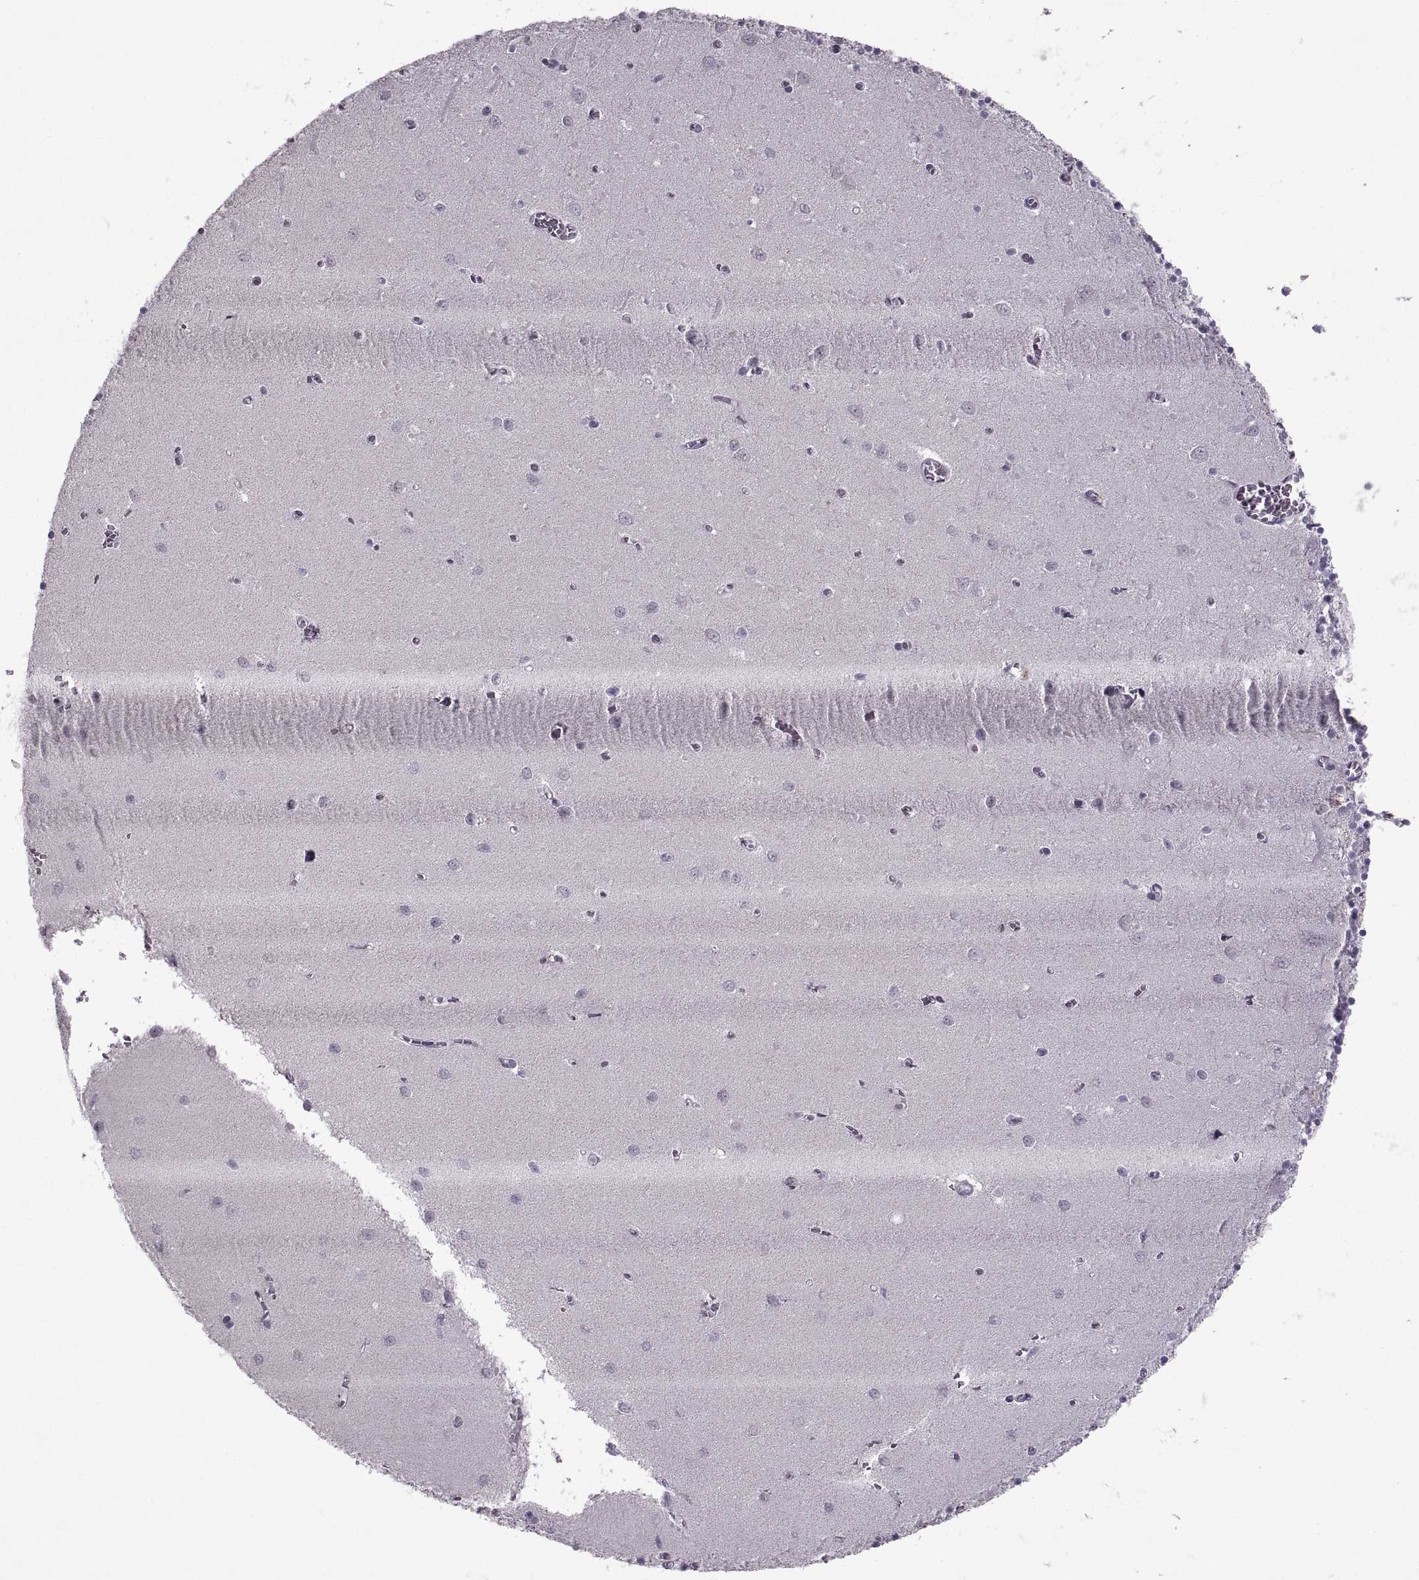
{"staining": {"intensity": "negative", "quantity": "none", "location": "none"}, "tissue": "cerebellum", "cell_type": "Cells in granular layer", "image_type": "normal", "snomed": [{"axis": "morphology", "description": "Normal tissue, NOS"}, {"axis": "topography", "description": "Cerebellum"}], "caption": "IHC histopathology image of normal cerebellum: human cerebellum stained with DAB exhibits no significant protein staining in cells in granular layer.", "gene": "MGAT4D", "patient": {"sex": "female", "age": 64}}